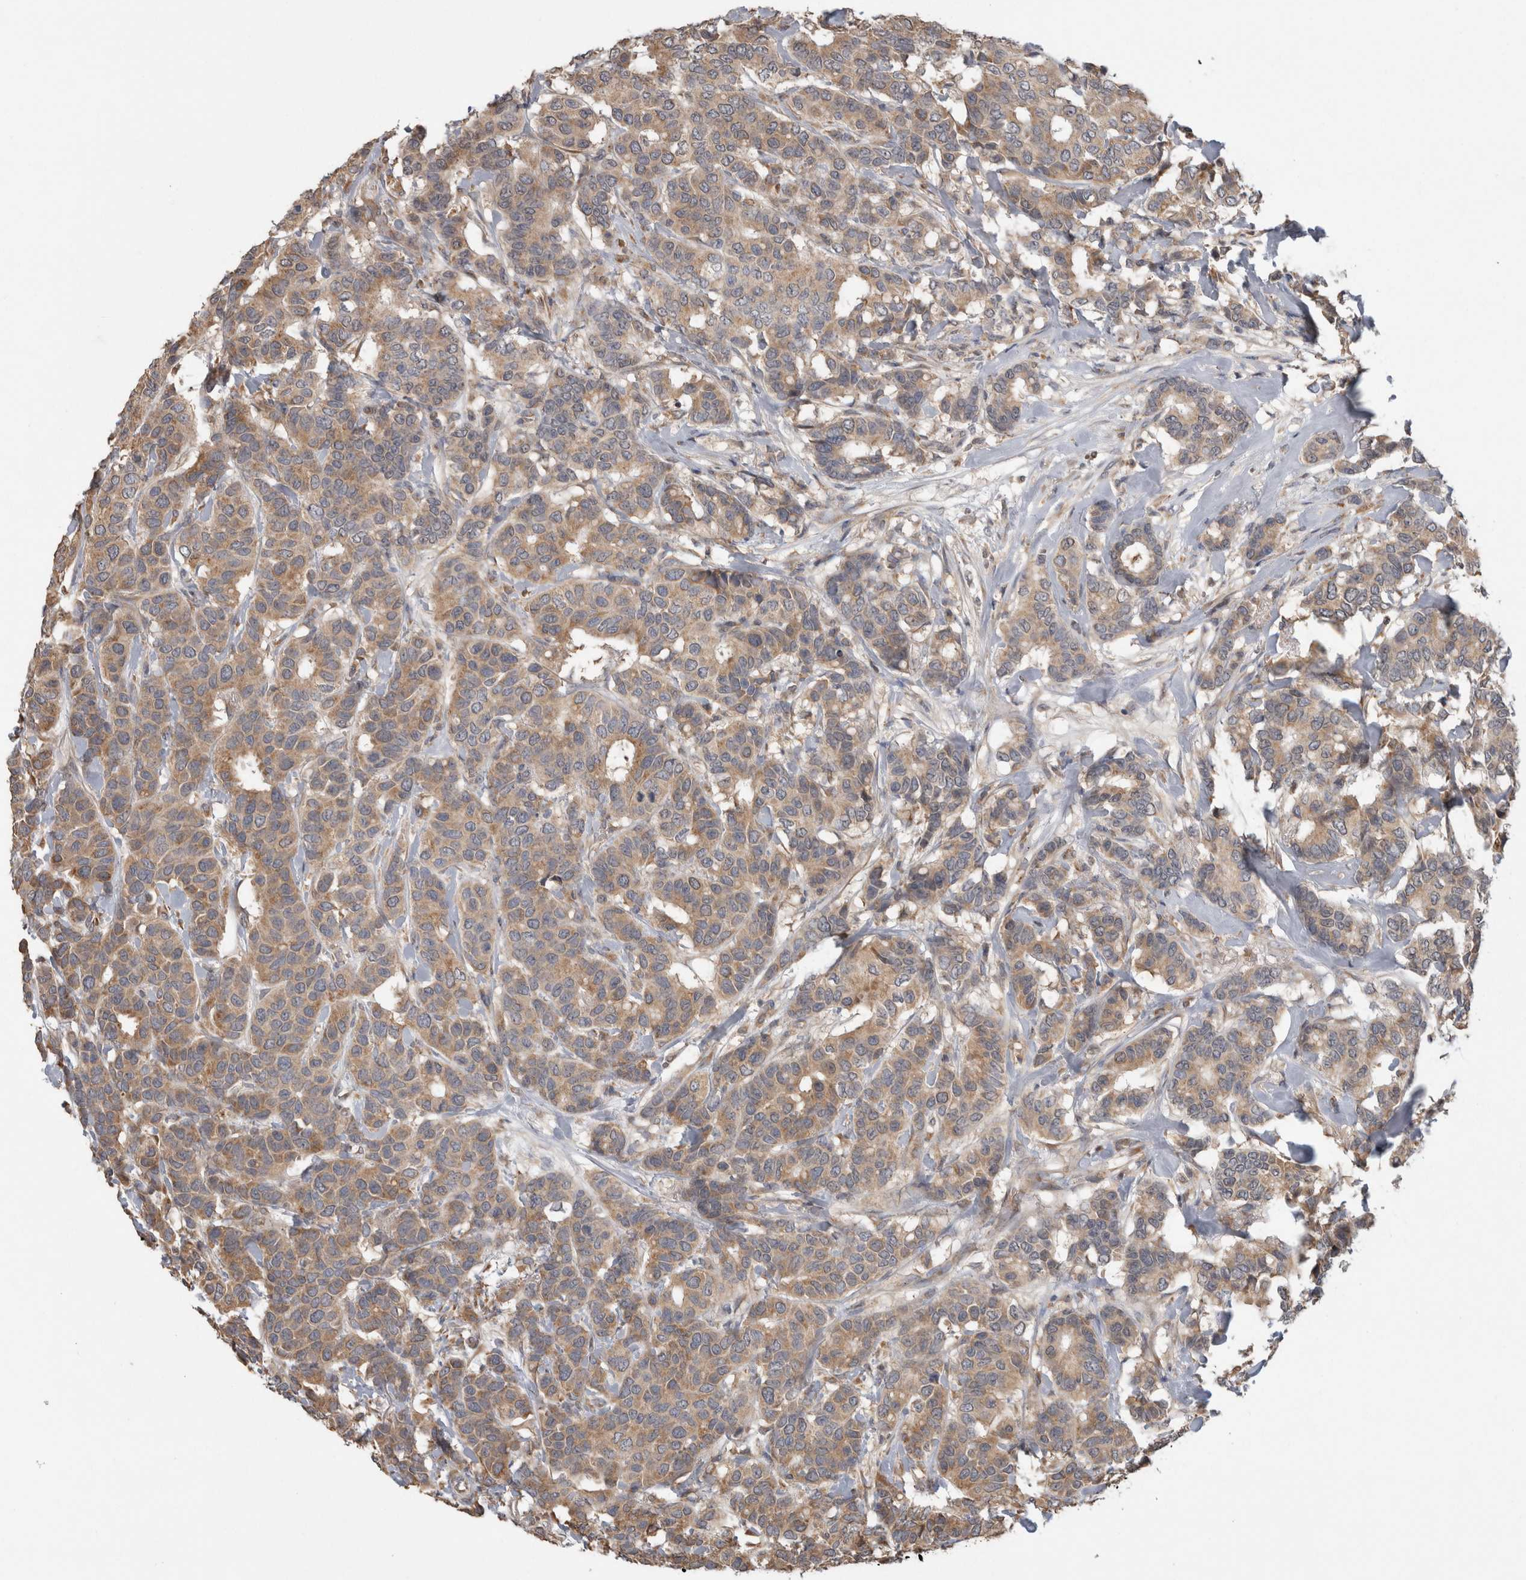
{"staining": {"intensity": "moderate", "quantity": ">75%", "location": "cytoplasmic/membranous"}, "tissue": "breast cancer", "cell_type": "Tumor cells", "image_type": "cancer", "snomed": [{"axis": "morphology", "description": "Duct carcinoma"}, {"axis": "topography", "description": "Breast"}], "caption": "Immunohistochemistry (IHC) image of breast cancer (invasive ductal carcinoma) stained for a protein (brown), which exhibits medium levels of moderate cytoplasmic/membranous expression in about >75% of tumor cells.", "gene": "ADGRL3", "patient": {"sex": "female", "age": 87}}